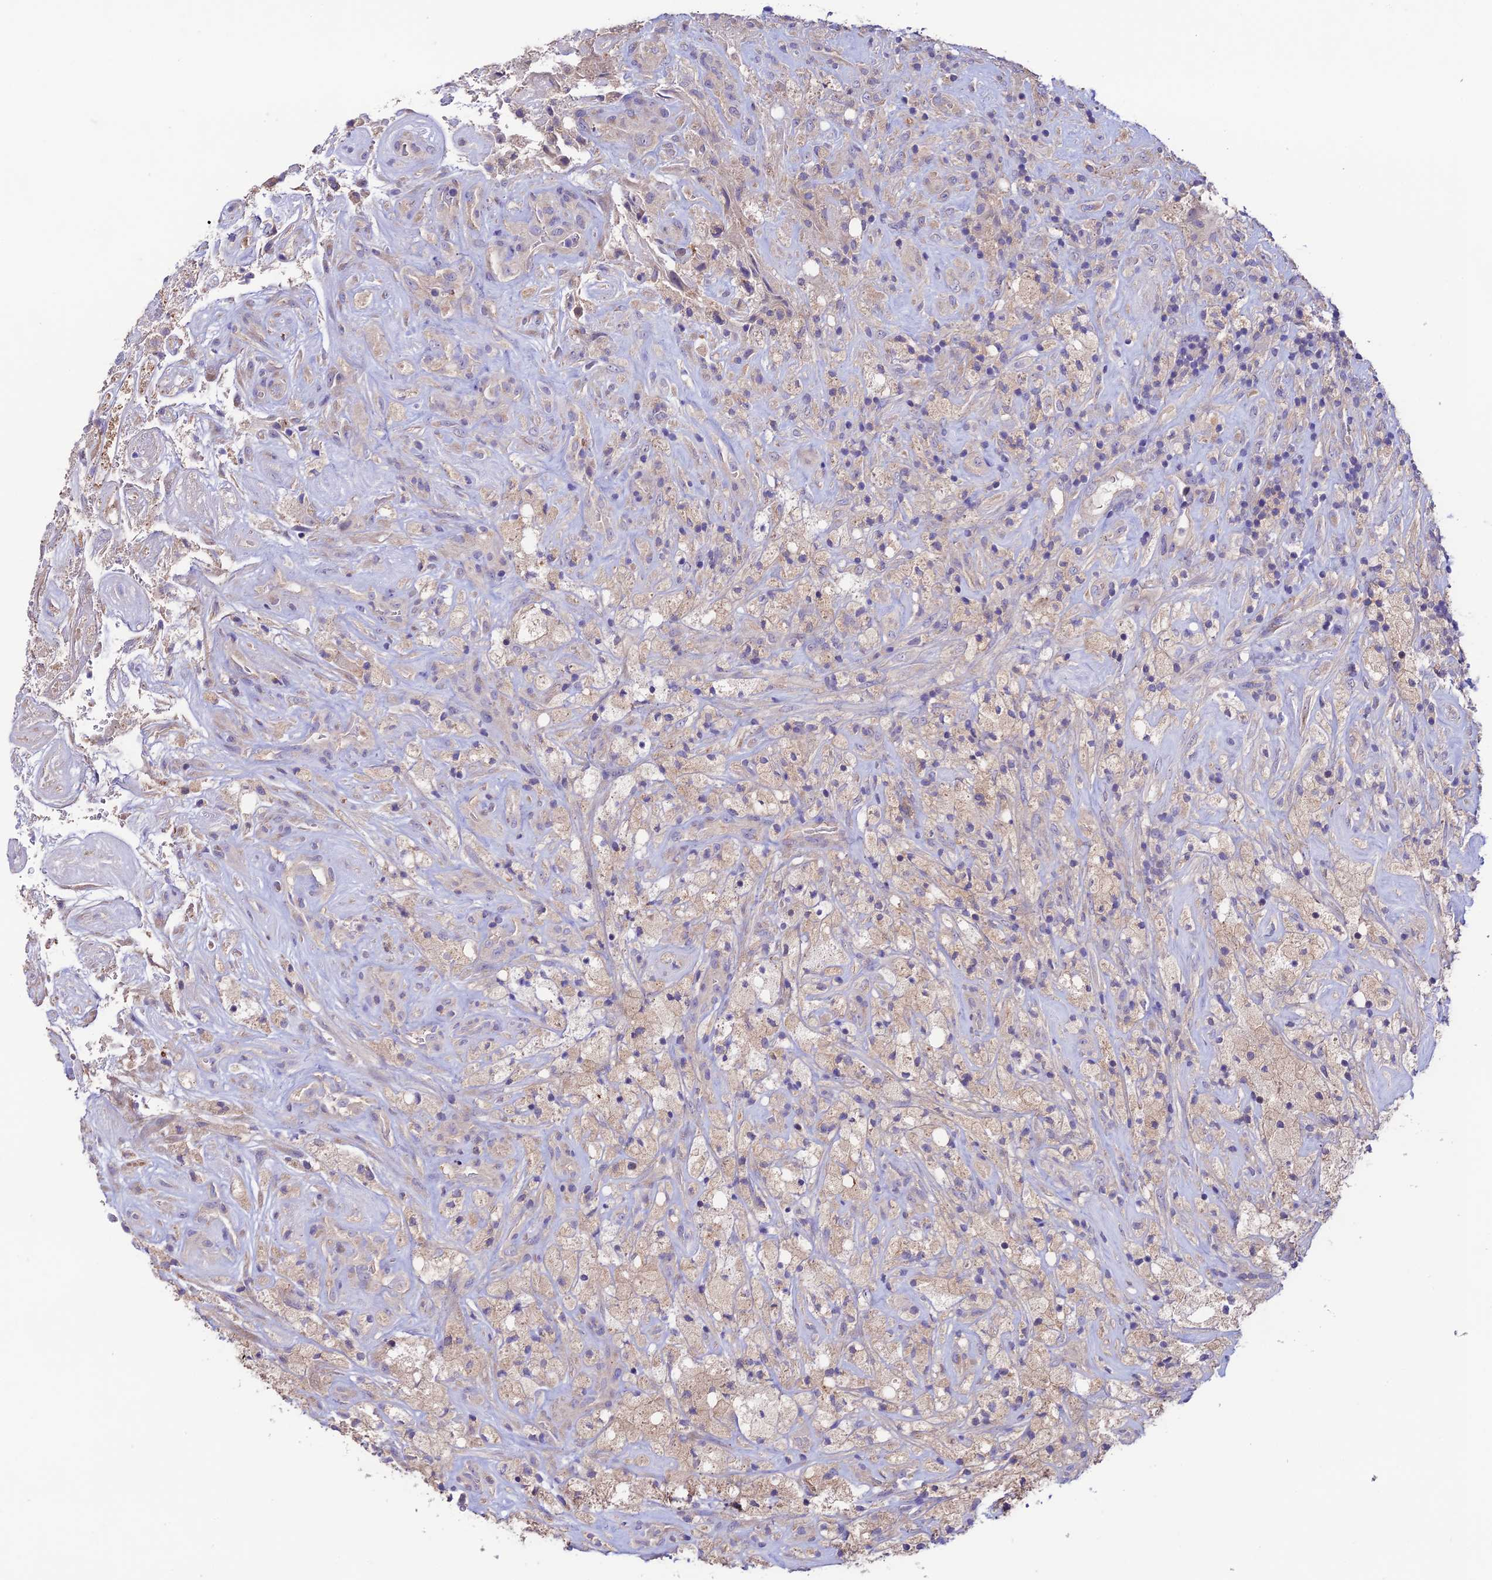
{"staining": {"intensity": "weak", "quantity": "<25%", "location": "cytoplasmic/membranous"}, "tissue": "glioma", "cell_type": "Tumor cells", "image_type": "cancer", "snomed": [{"axis": "morphology", "description": "Glioma, malignant, High grade"}, {"axis": "topography", "description": "Brain"}], "caption": "A histopathology image of glioma stained for a protein displays no brown staining in tumor cells.", "gene": "BRME1", "patient": {"sex": "male", "age": 69}}